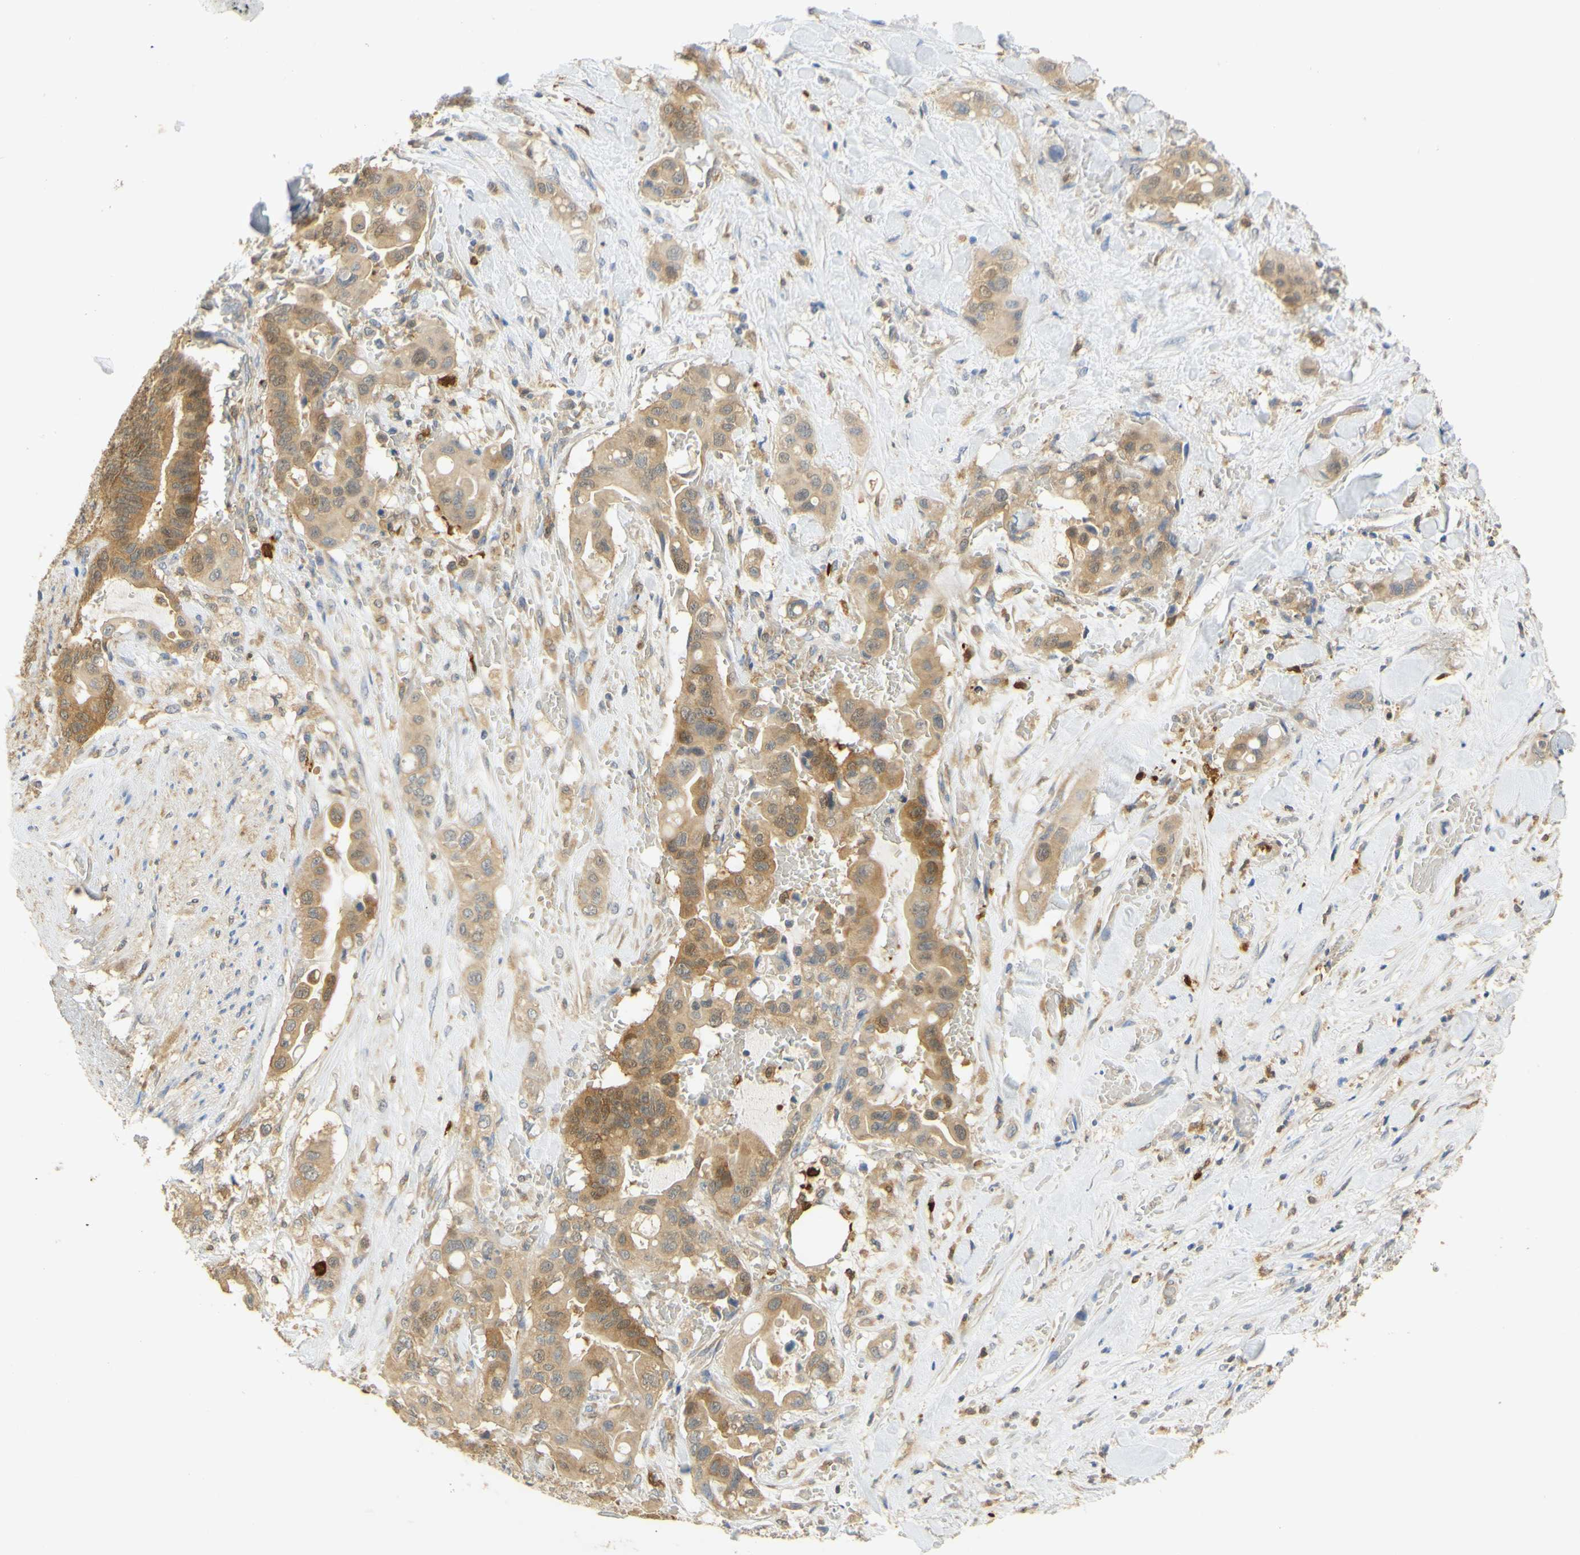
{"staining": {"intensity": "moderate", "quantity": ">75%", "location": "cytoplasmic/membranous"}, "tissue": "liver cancer", "cell_type": "Tumor cells", "image_type": "cancer", "snomed": [{"axis": "morphology", "description": "Cholangiocarcinoma"}, {"axis": "topography", "description": "Liver"}], "caption": "Protein staining of liver cholangiocarcinoma tissue displays moderate cytoplasmic/membranous positivity in about >75% of tumor cells.", "gene": "PAK1", "patient": {"sex": "female", "age": 61}}